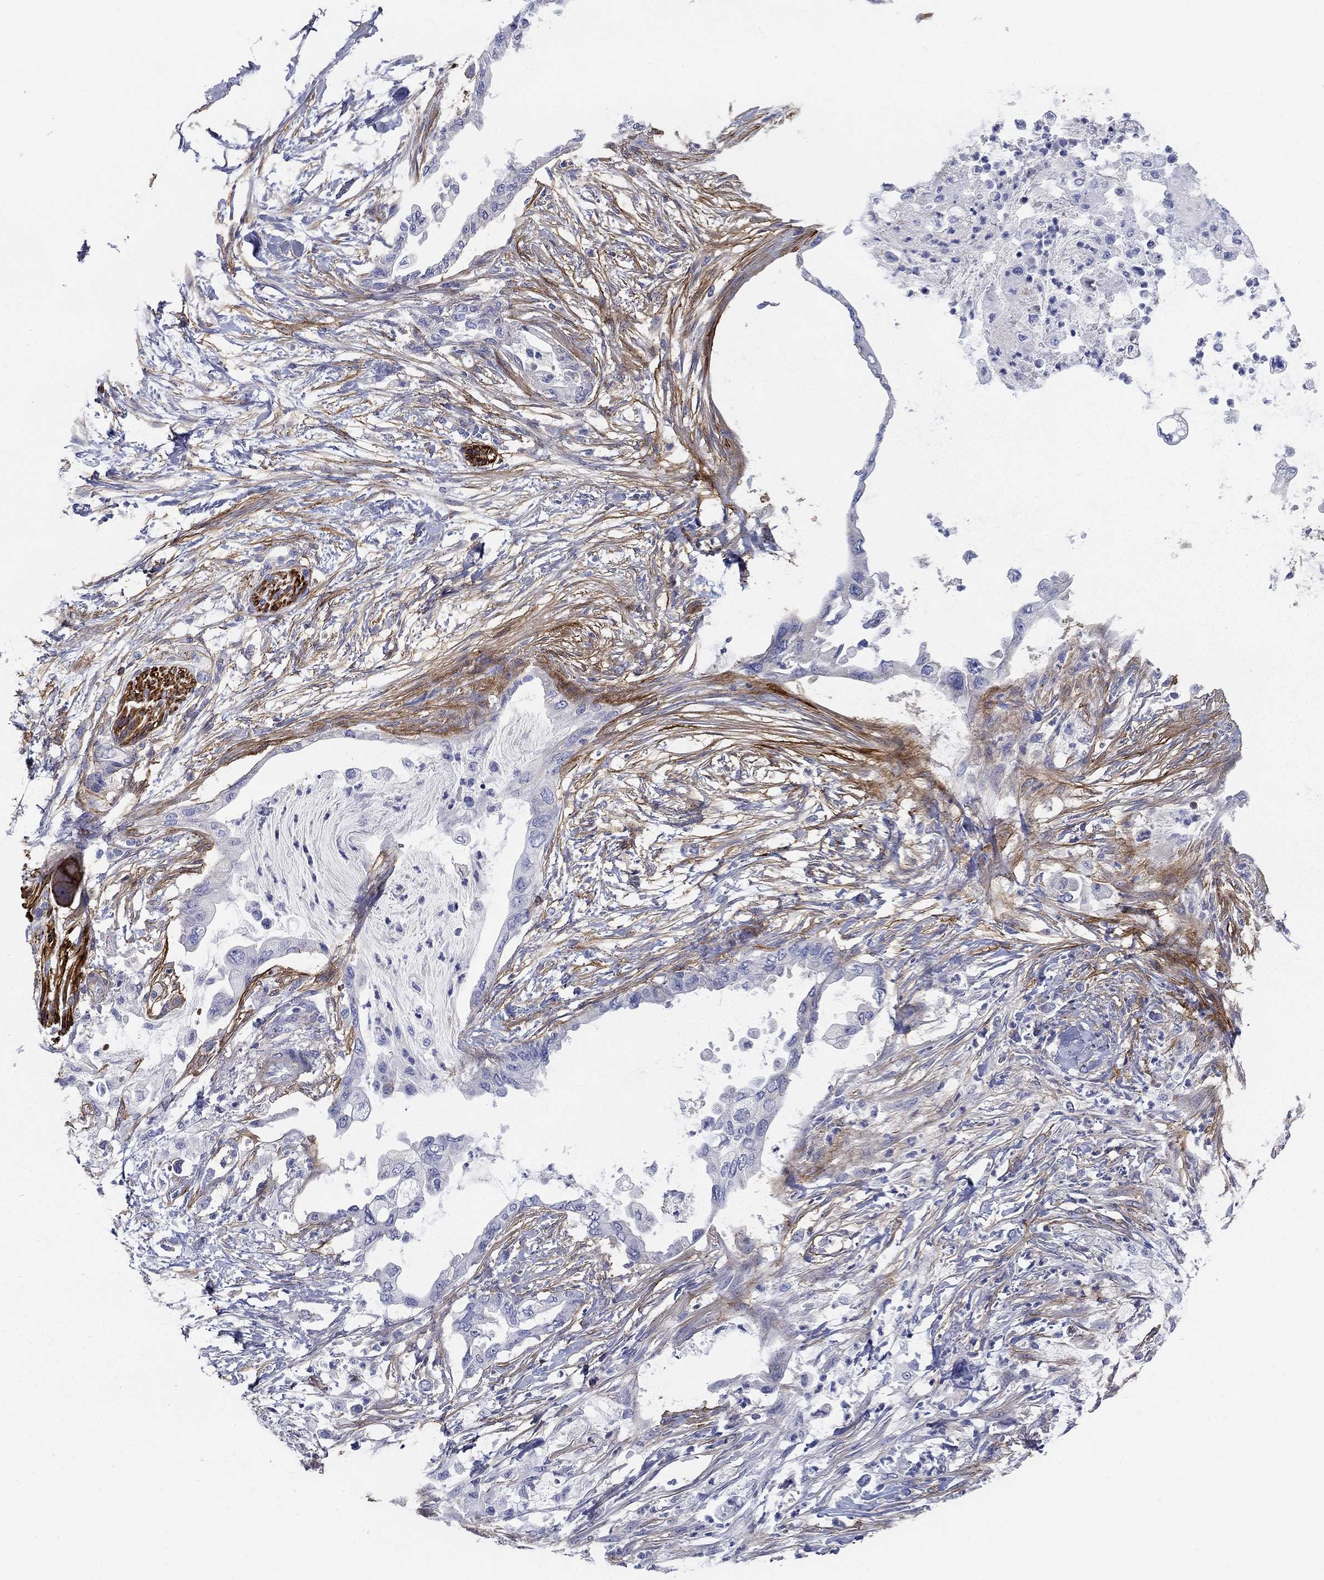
{"staining": {"intensity": "negative", "quantity": "none", "location": "none"}, "tissue": "pancreatic cancer", "cell_type": "Tumor cells", "image_type": "cancer", "snomed": [{"axis": "morphology", "description": "Normal tissue, NOS"}, {"axis": "morphology", "description": "Adenocarcinoma, NOS"}, {"axis": "topography", "description": "Pancreas"}, {"axis": "topography", "description": "Duodenum"}], "caption": "Tumor cells are negative for brown protein staining in pancreatic cancer (adenocarcinoma). (DAB (3,3'-diaminobenzidine) IHC visualized using brightfield microscopy, high magnification).", "gene": "GPC1", "patient": {"sex": "female", "age": 60}}